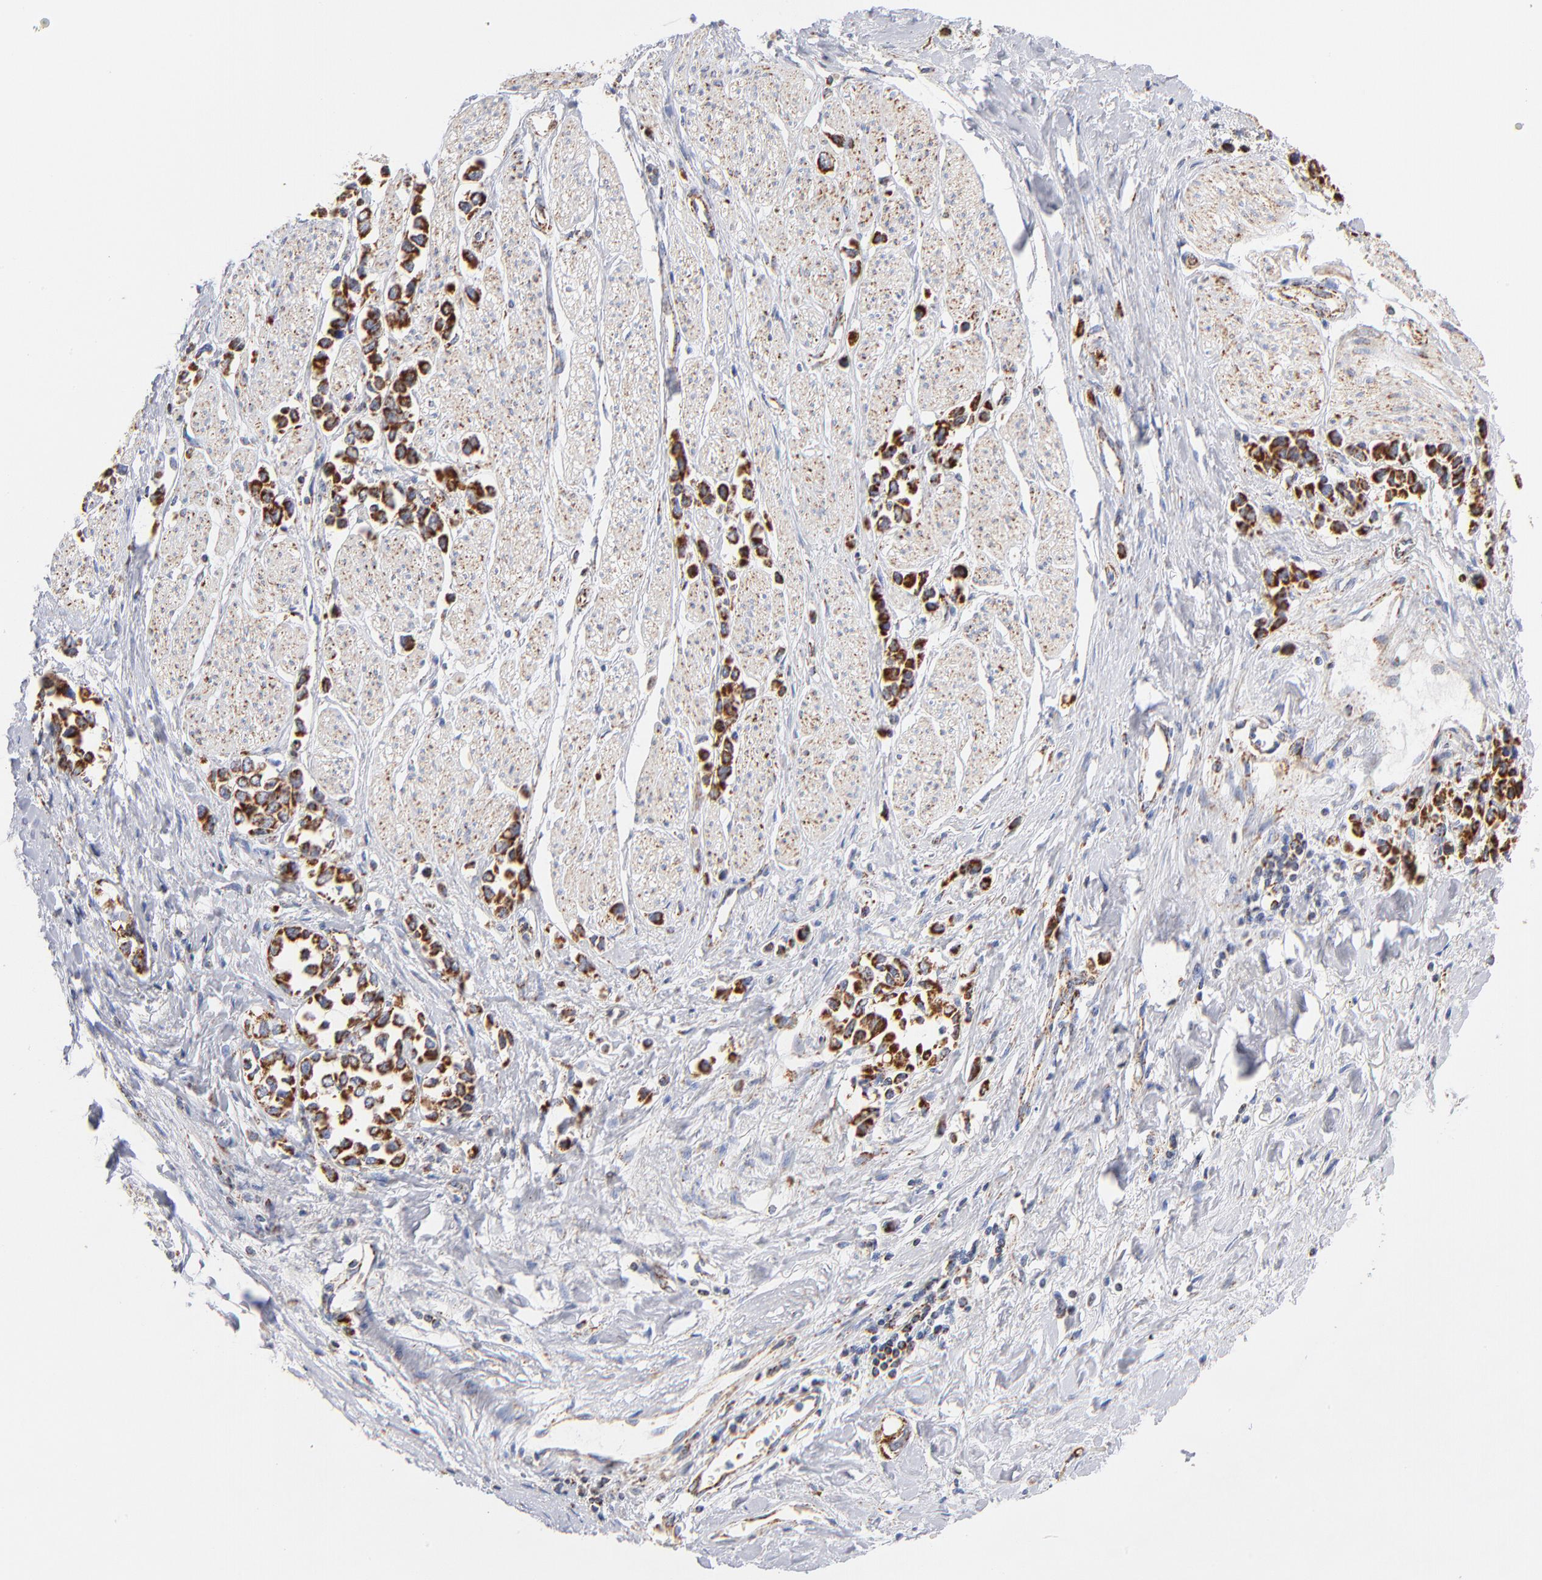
{"staining": {"intensity": "strong", "quantity": ">75%", "location": "cytoplasmic/membranous"}, "tissue": "stomach cancer", "cell_type": "Tumor cells", "image_type": "cancer", "snomed": [{"axis": "morphology", "description": "Adenocarcinoma, NOS"}, {"axis": "topography", "description": "Stomach, upper"}], "caption": "Human stomach cancer stained with a brown dye reveals strong cytoplasmic/membranous positive staining in approximately >75% of tumor cells.", "gene": "DLAT", "patient": {"sex": "male", "age": 76}}